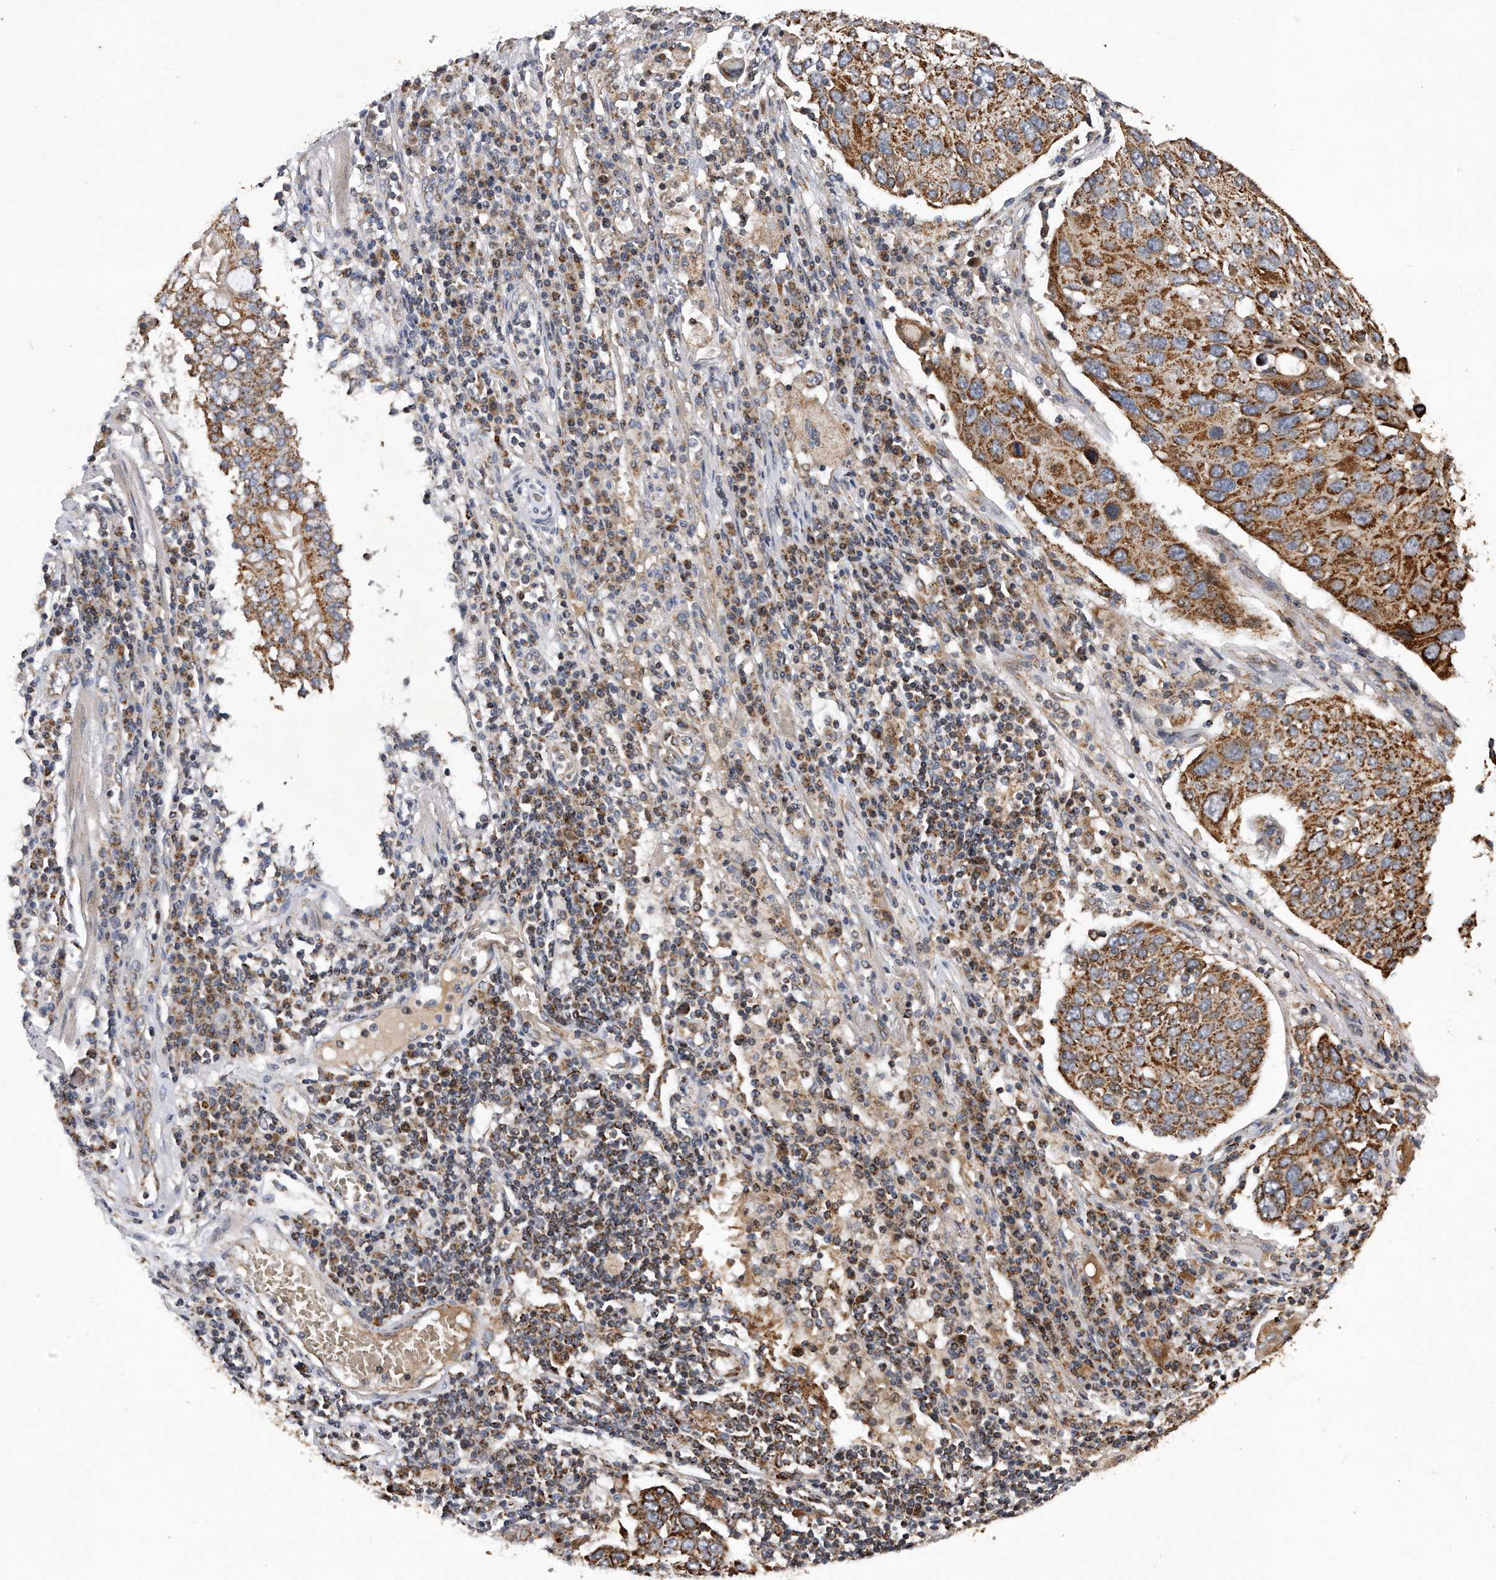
{"staining": {"intensity": "moderate", "quantity": ">75%", "location": "cytoplasmic/membranous"}, "tissue": "lung cancer", "cell_type": "Tumor cells", "image_type": "cancer", "snomed": [{"axis": "morphology", "description": "Squamous cell carcinoma, NOS"}, {"axis": "topography", "description": "Lung"}], "caption": "Immunohistochemistry (IHC) image of human lung cancer (squamous cell carcinoma) stained for a protein (brown), which shows medium levels of moderate cytoplasmic/membranous positivity in about >75% of tumor cells.", "gene": "PPP5C", "patient": {"sex": "male", "age": 65}}